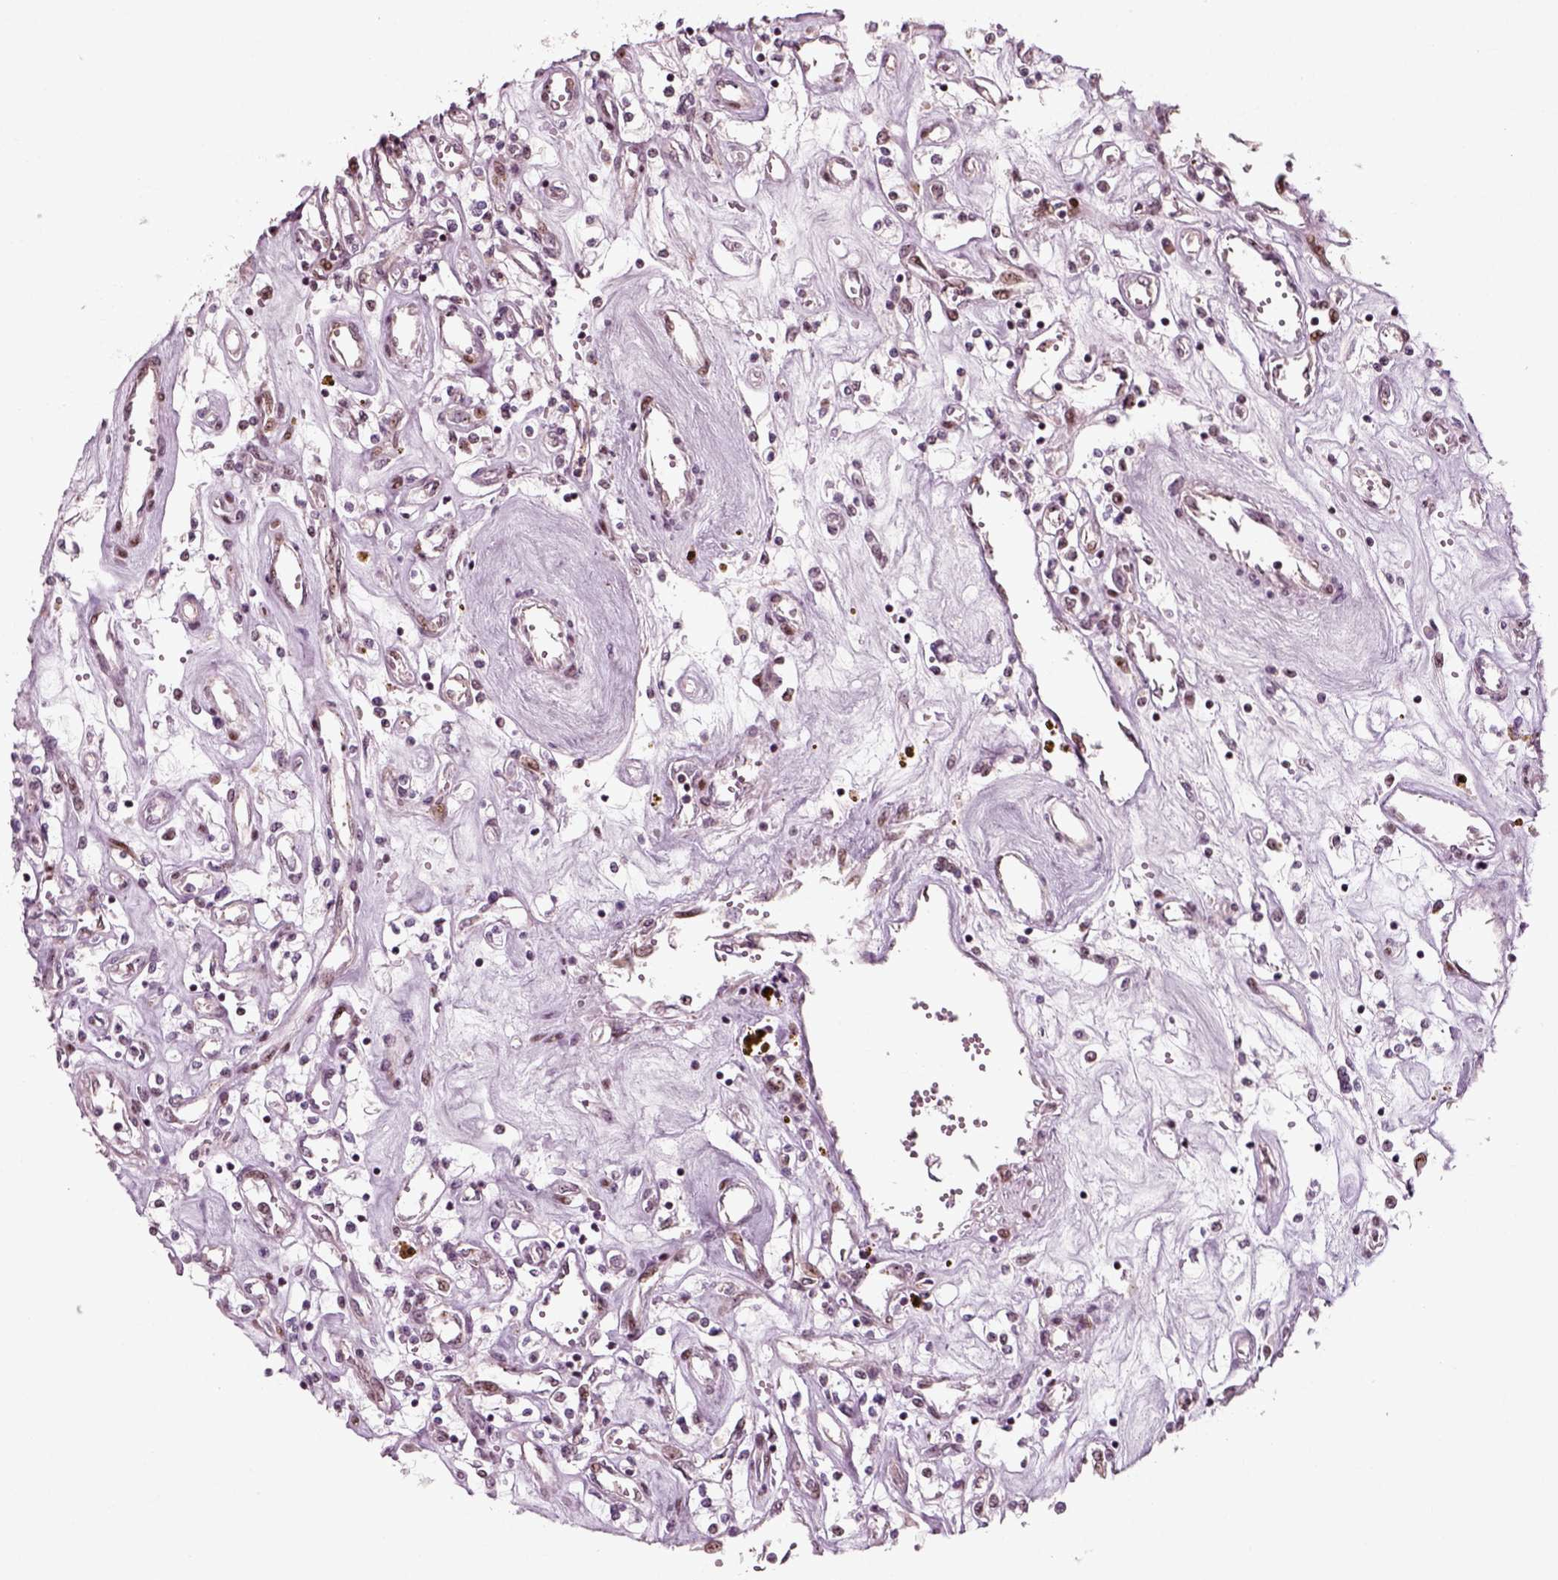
{"staining": {"intensity": "moderate", "quantity": "<25%", "location": "nuclear"}, "tissue": "renal cancer", "cell_type": "Tumor cells", "image_type": "cancer", "snomed": [{"axis": "morphology", "description": "Adenocarcinoma, NOS"}, {"axis": "topography", "description": "Kidney"}], "caption": "Renal cancer (adenocarcinoma) tissue shows moderate nuclear expression in about <25% of tumor cells, visualized by immunohistochemistry.", "gene": "CDC14A", "patient": {"sex": "female", "age": 59}}